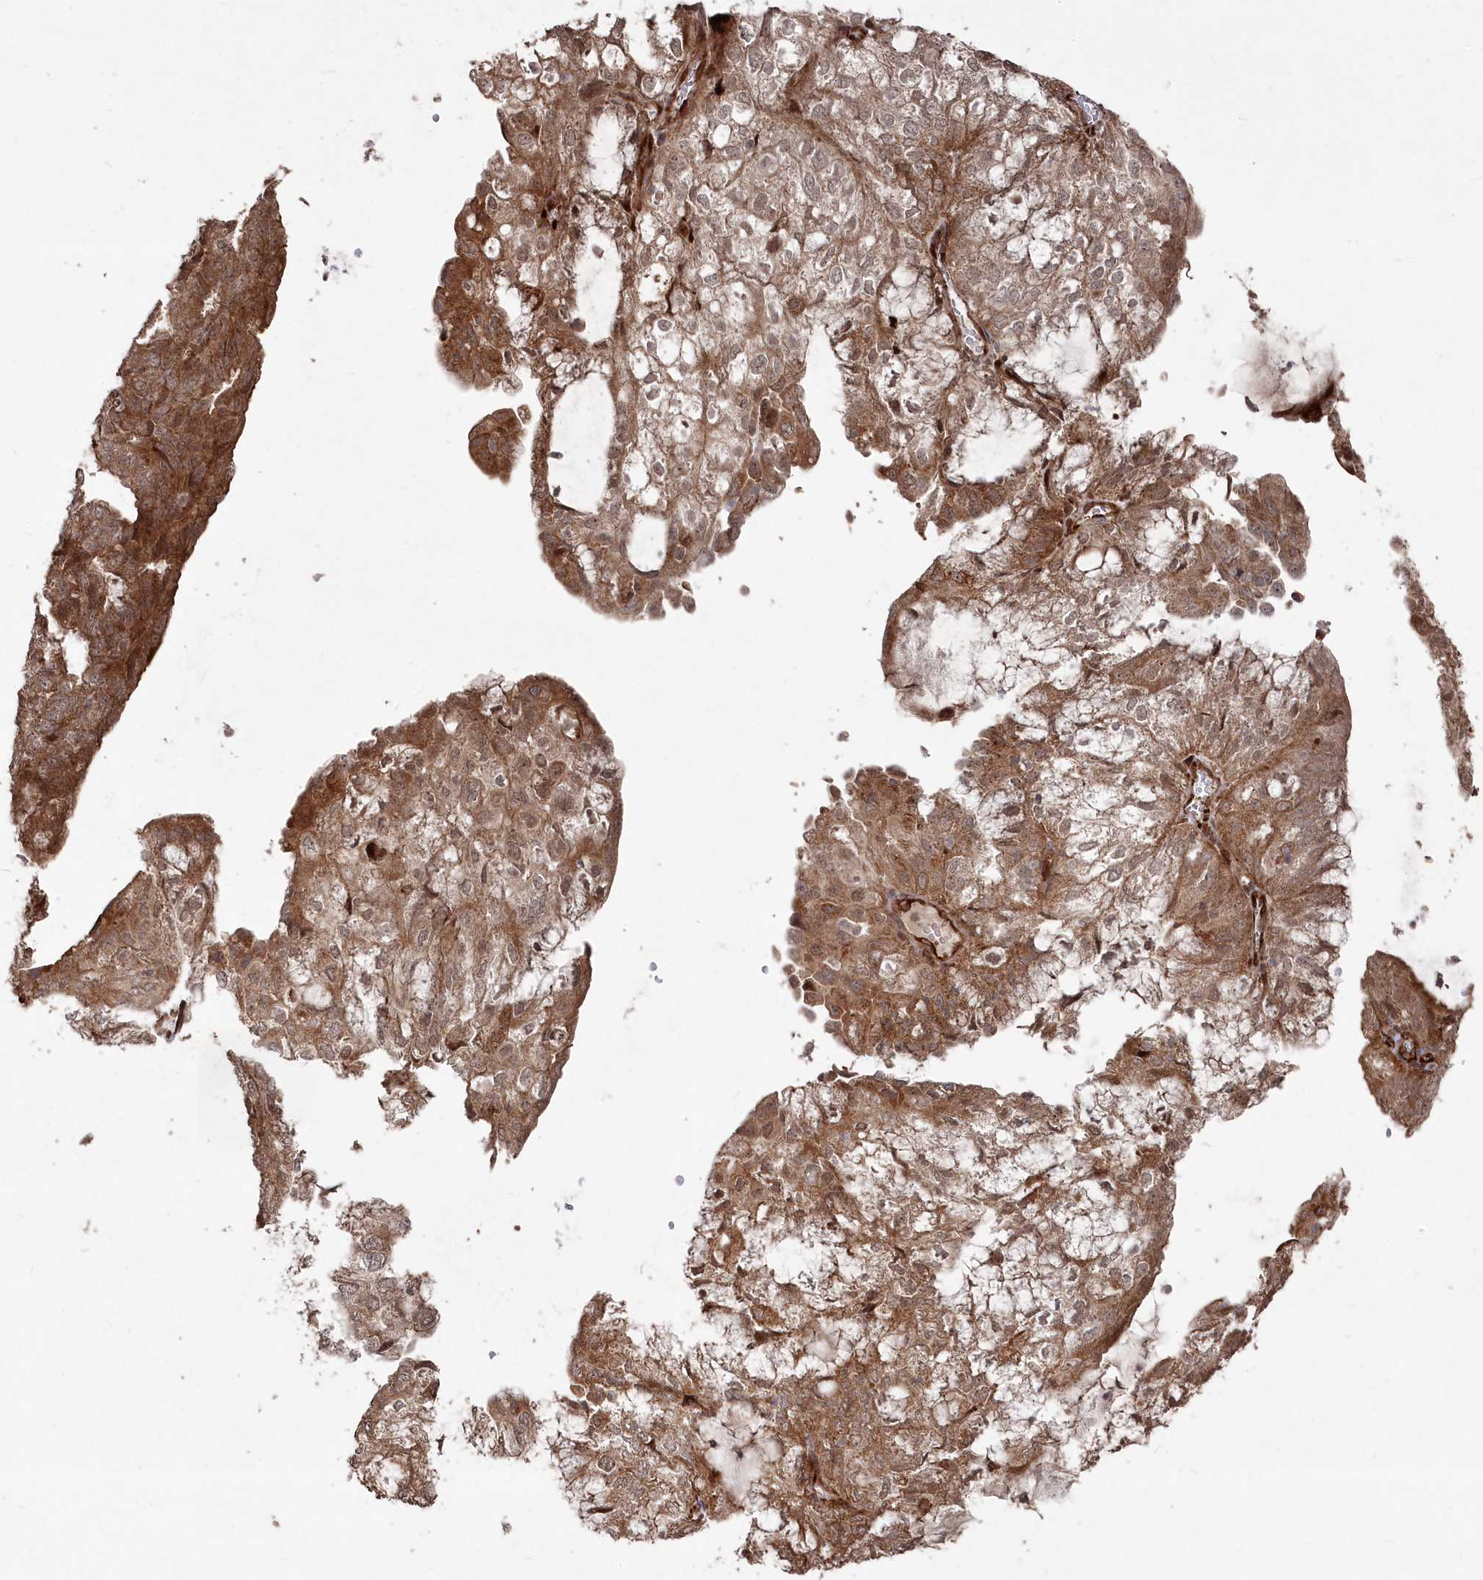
{"staining": {"intensity": "moderate", "quantity": ">75%", "location": "cytoplasmic/membranous,nuclear"}, "tissue": "endometrial cancer", "cell_type": "Tumor cells", "image_type": "cancer", "snomed": [{"axis": "morphology", "description": "Adenocarcinoma, NOS"}, {"axis": "topography", "description": "Endometrium"}], "caption": "Immunohistochemical staining of human endometrial cancer demonstrates moderate cytoplasmic/membranous and nuclear protein expression in approximately >75% of tumor cells.", "gene": "POLR3A", "patient": {"sex": "female", "age": 81}}